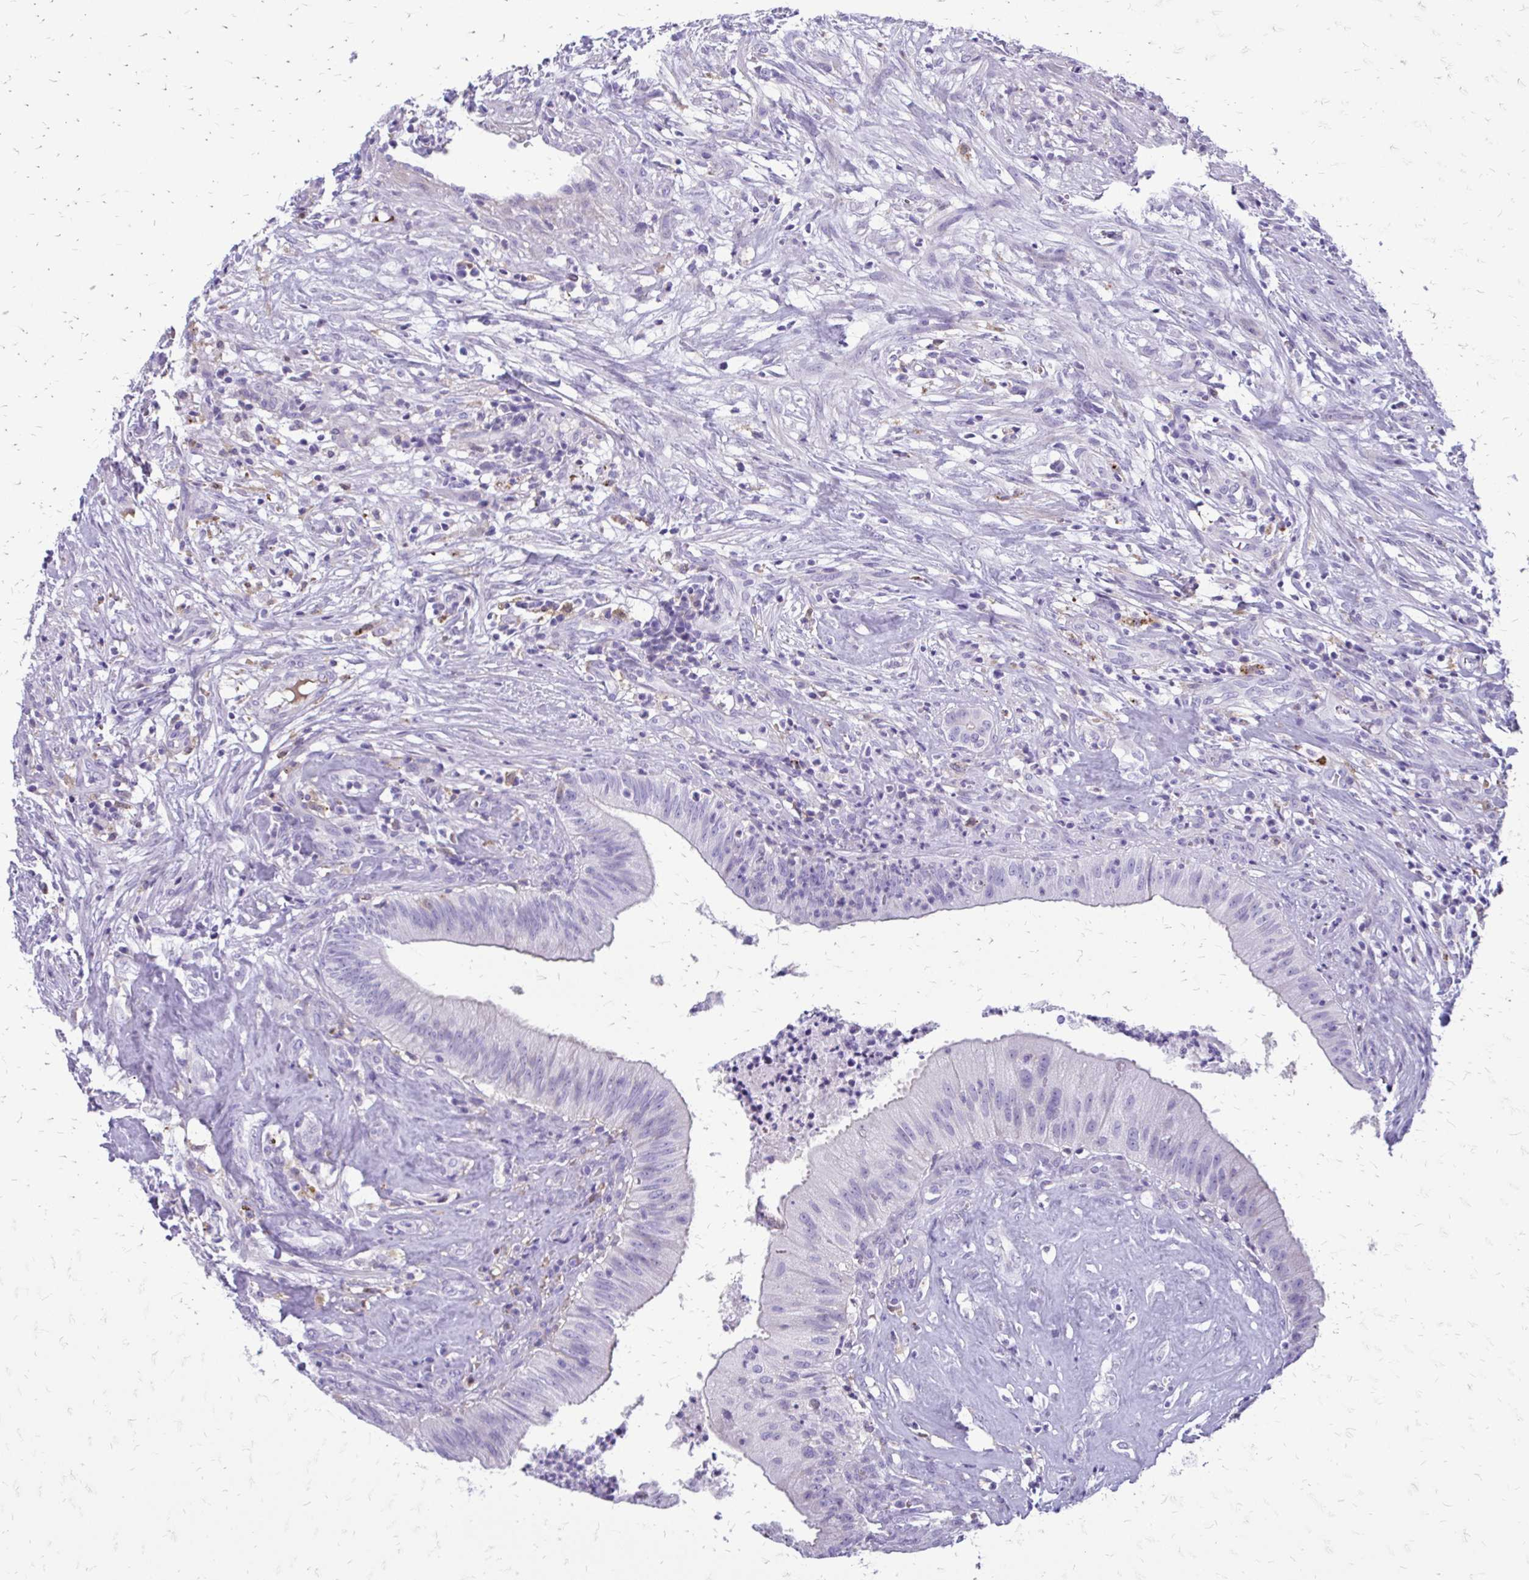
{"staining": {"intensity": "negative", "quantity": "none", "location": "none"}, "tissue": "head and neck cancer", "cell_type": "Tumor cells", "image_type": "cancer", "snomed": [{"axis": "morphology", "description": "Adenocarcinoma, NOS"}, {"axis": "topography", "description": "Head-Neck"}], "caption": "A histopathology image of head and neck adenocarcinoma stained for a protein demonstrates no brown staining in tumor cells.", "gene": "SIGLEC11", "patient": {"sex": "male", "age": 44}}